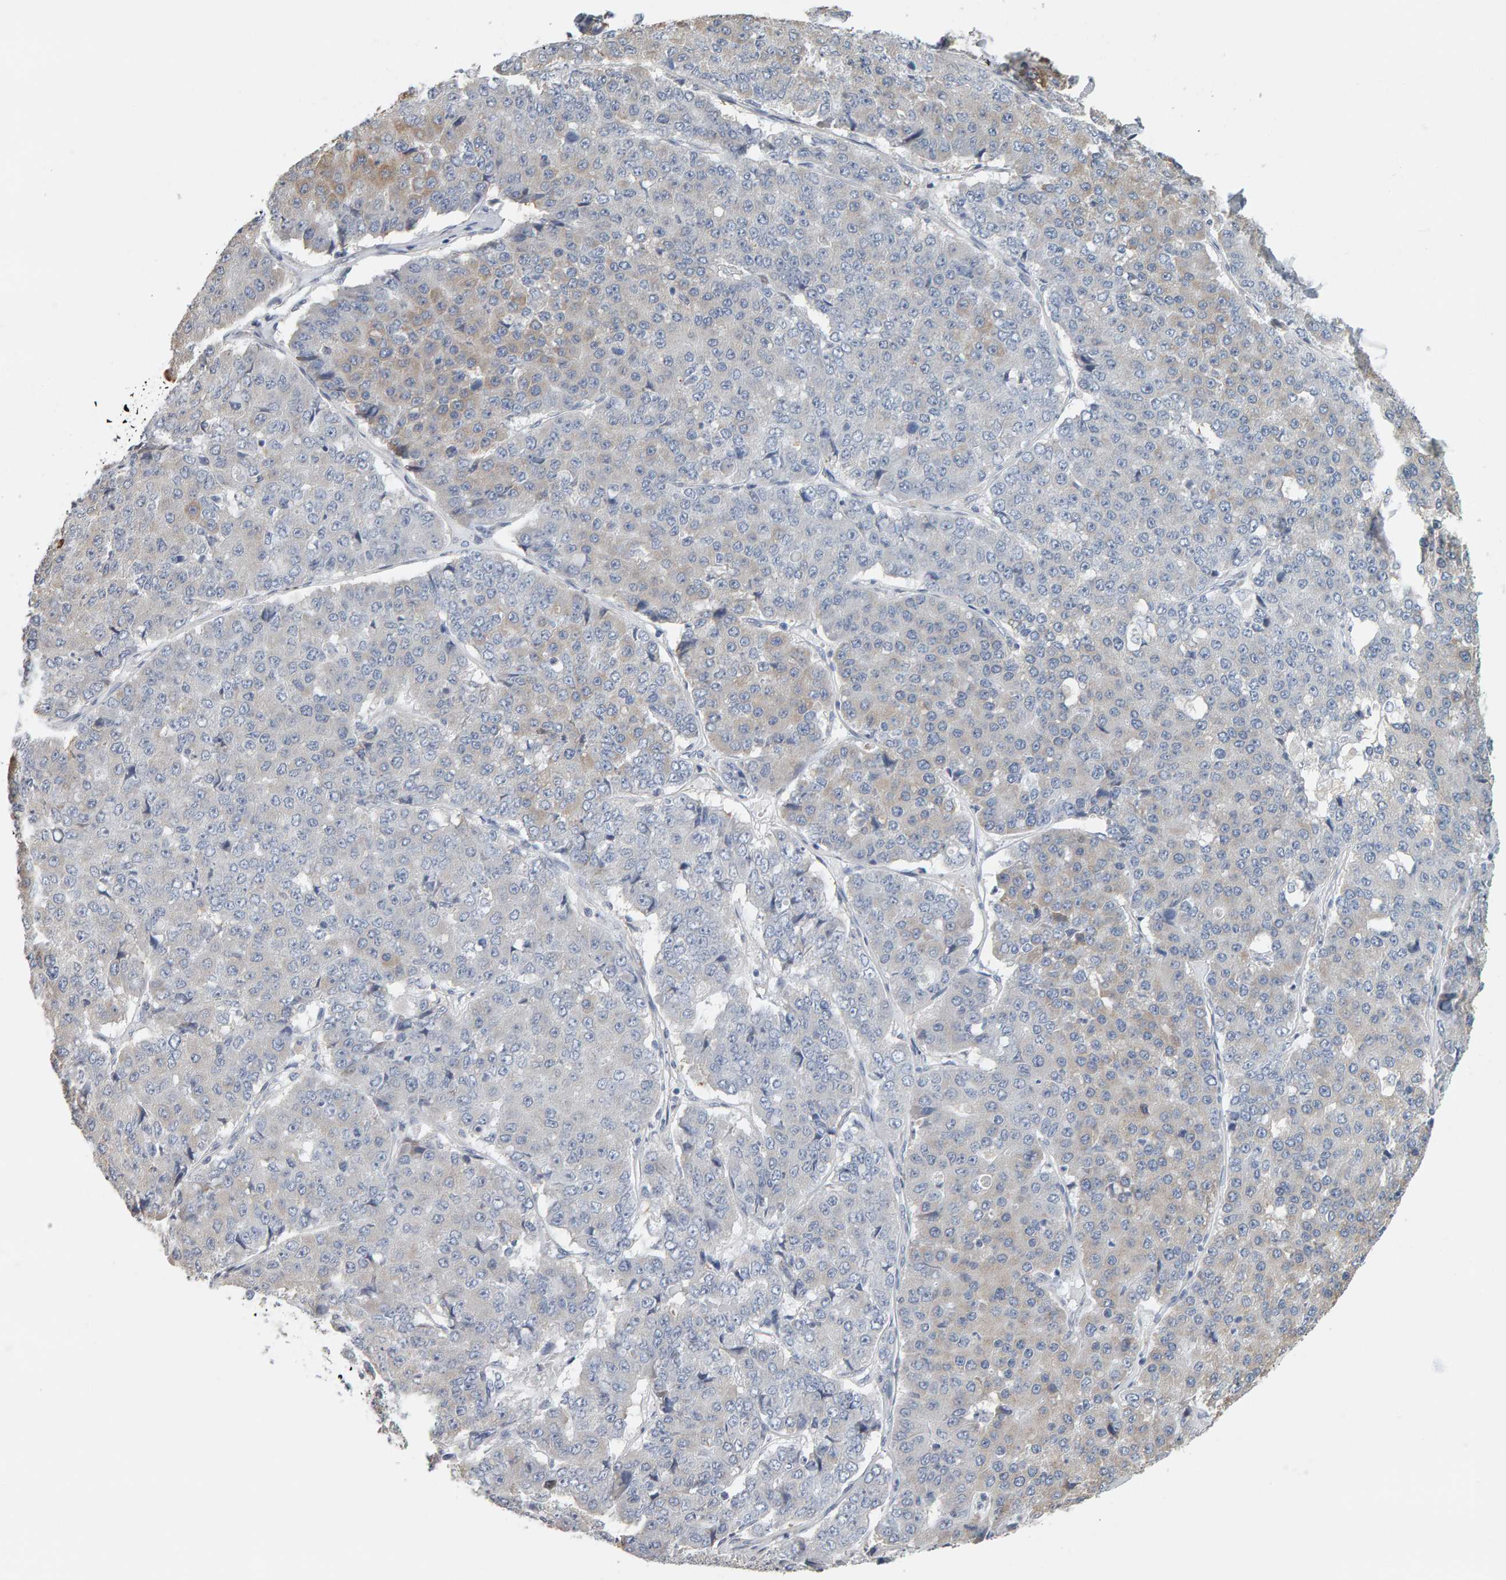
{"staining": {"intensity": "weak", "quantity": "<25%", "location": "cytoplasmic/membranous"}, "tissue": "pancreatic cancer", "cell_type": "Tumor cells", "image_type": "cancer", "snomed": [{"axis": "morphology", "description": "Adenocarcinoma, NOS"}, {"axis": "topography", "description": "Pancreas"}], "caption": "A histopathology image of human pancreatic cancer is negative for staining in tumor cells.", "gene": "ADHFE1", "patient": {"sex": "male", "age": 50}}